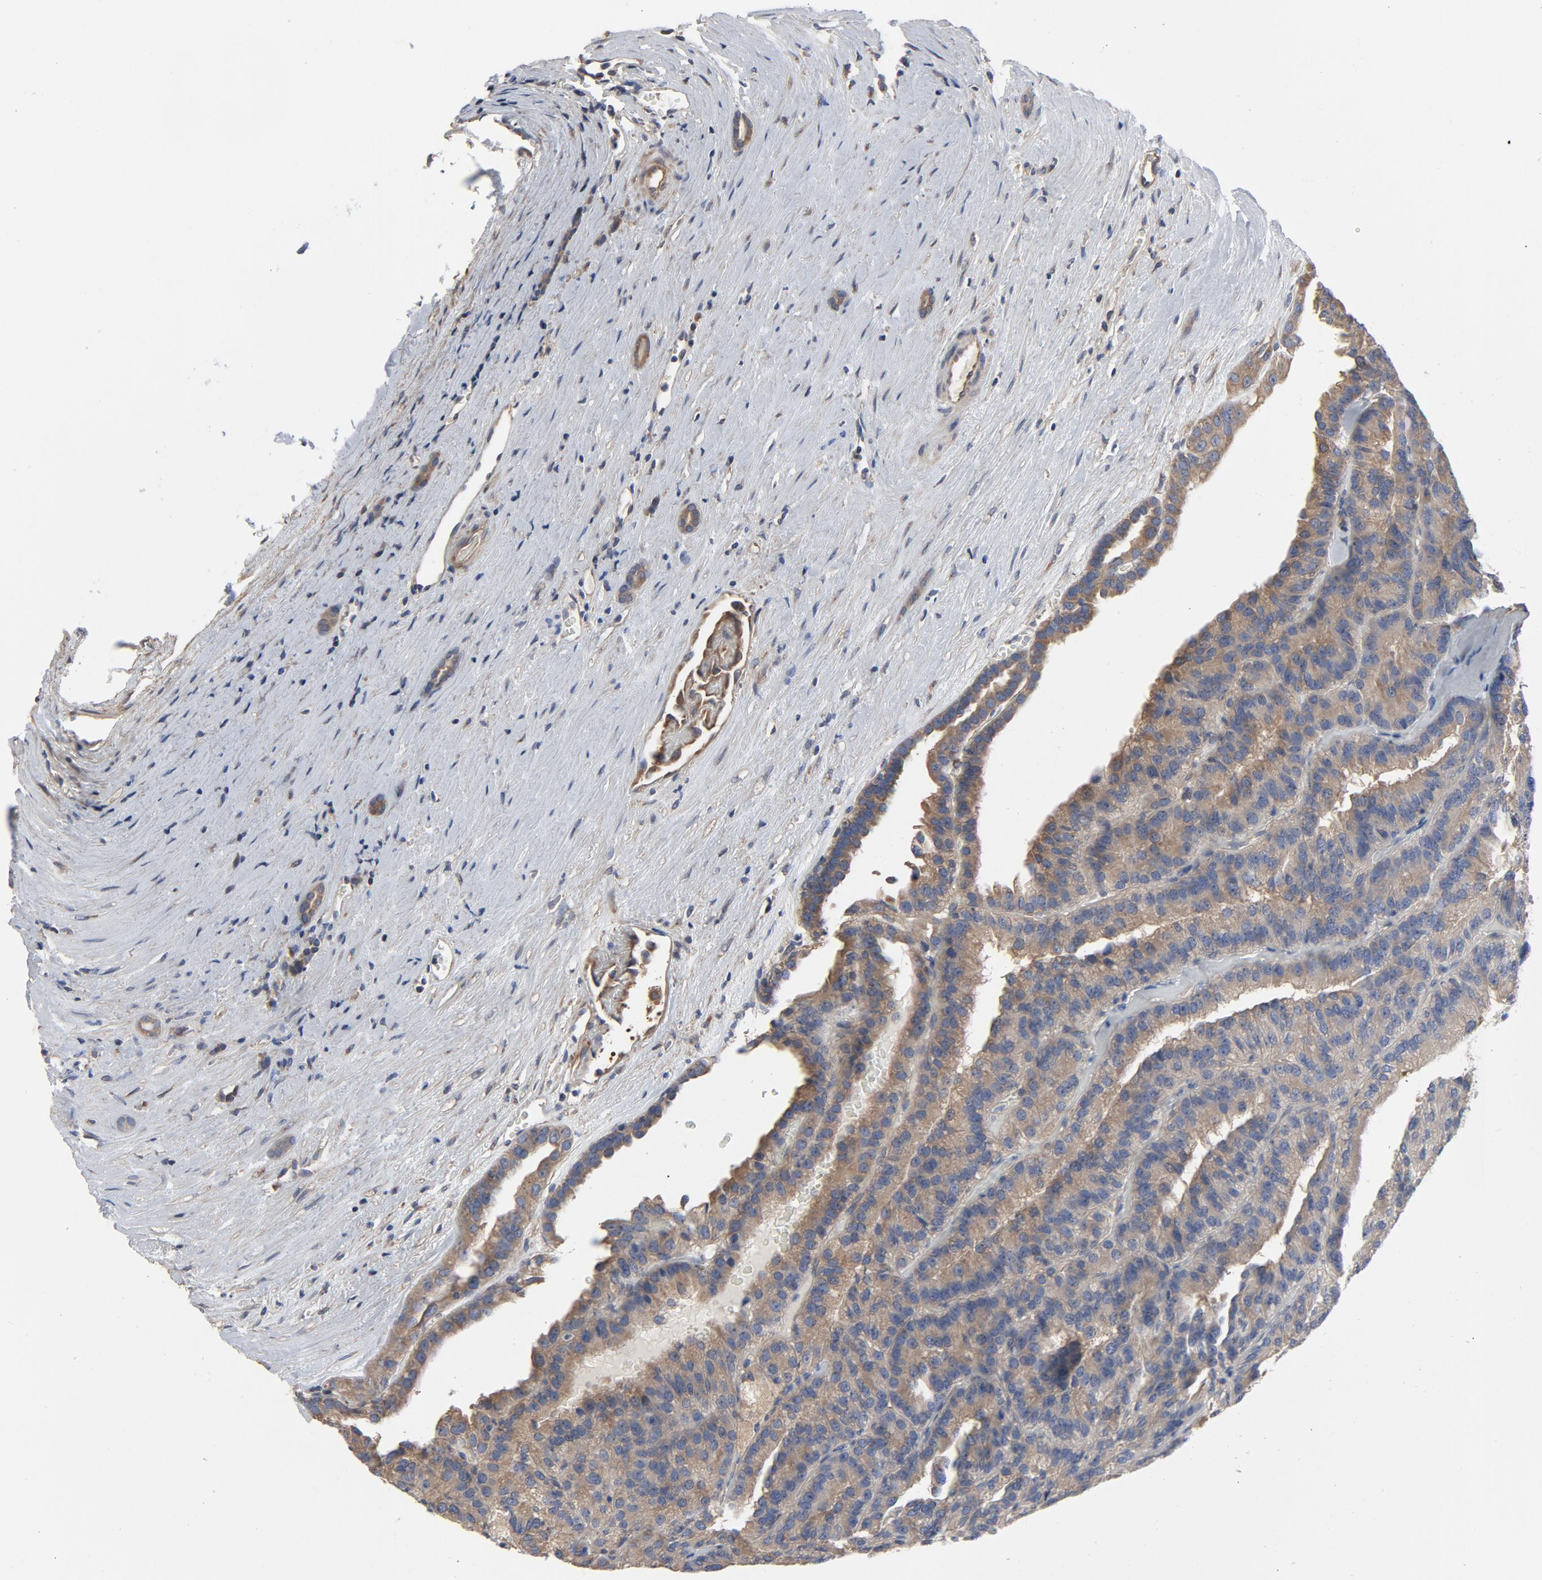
{"staining": {"intensity": "moderate", "quantity": ">75%", "location": "cytoplasmic/membranous"}, "tissue": "renal cancer", "cell_type": "Tumor cells", "image_type": "cancer", "snomed": [{"axis": "morphology", "description": "Adenocarcinoma, NOS"}, {"axis": "topography", "description": "Kidney"}], "caption": "The immunohistochemical stain labels moderate cytoplasmic/membranous expression in tumor cells of renal cancer tissue. Ihc stains the protein of interest in brown and the nuclei are stained blue.", "gene": "DYNLT3", "patient": {"sex": "male", "age": 46}}